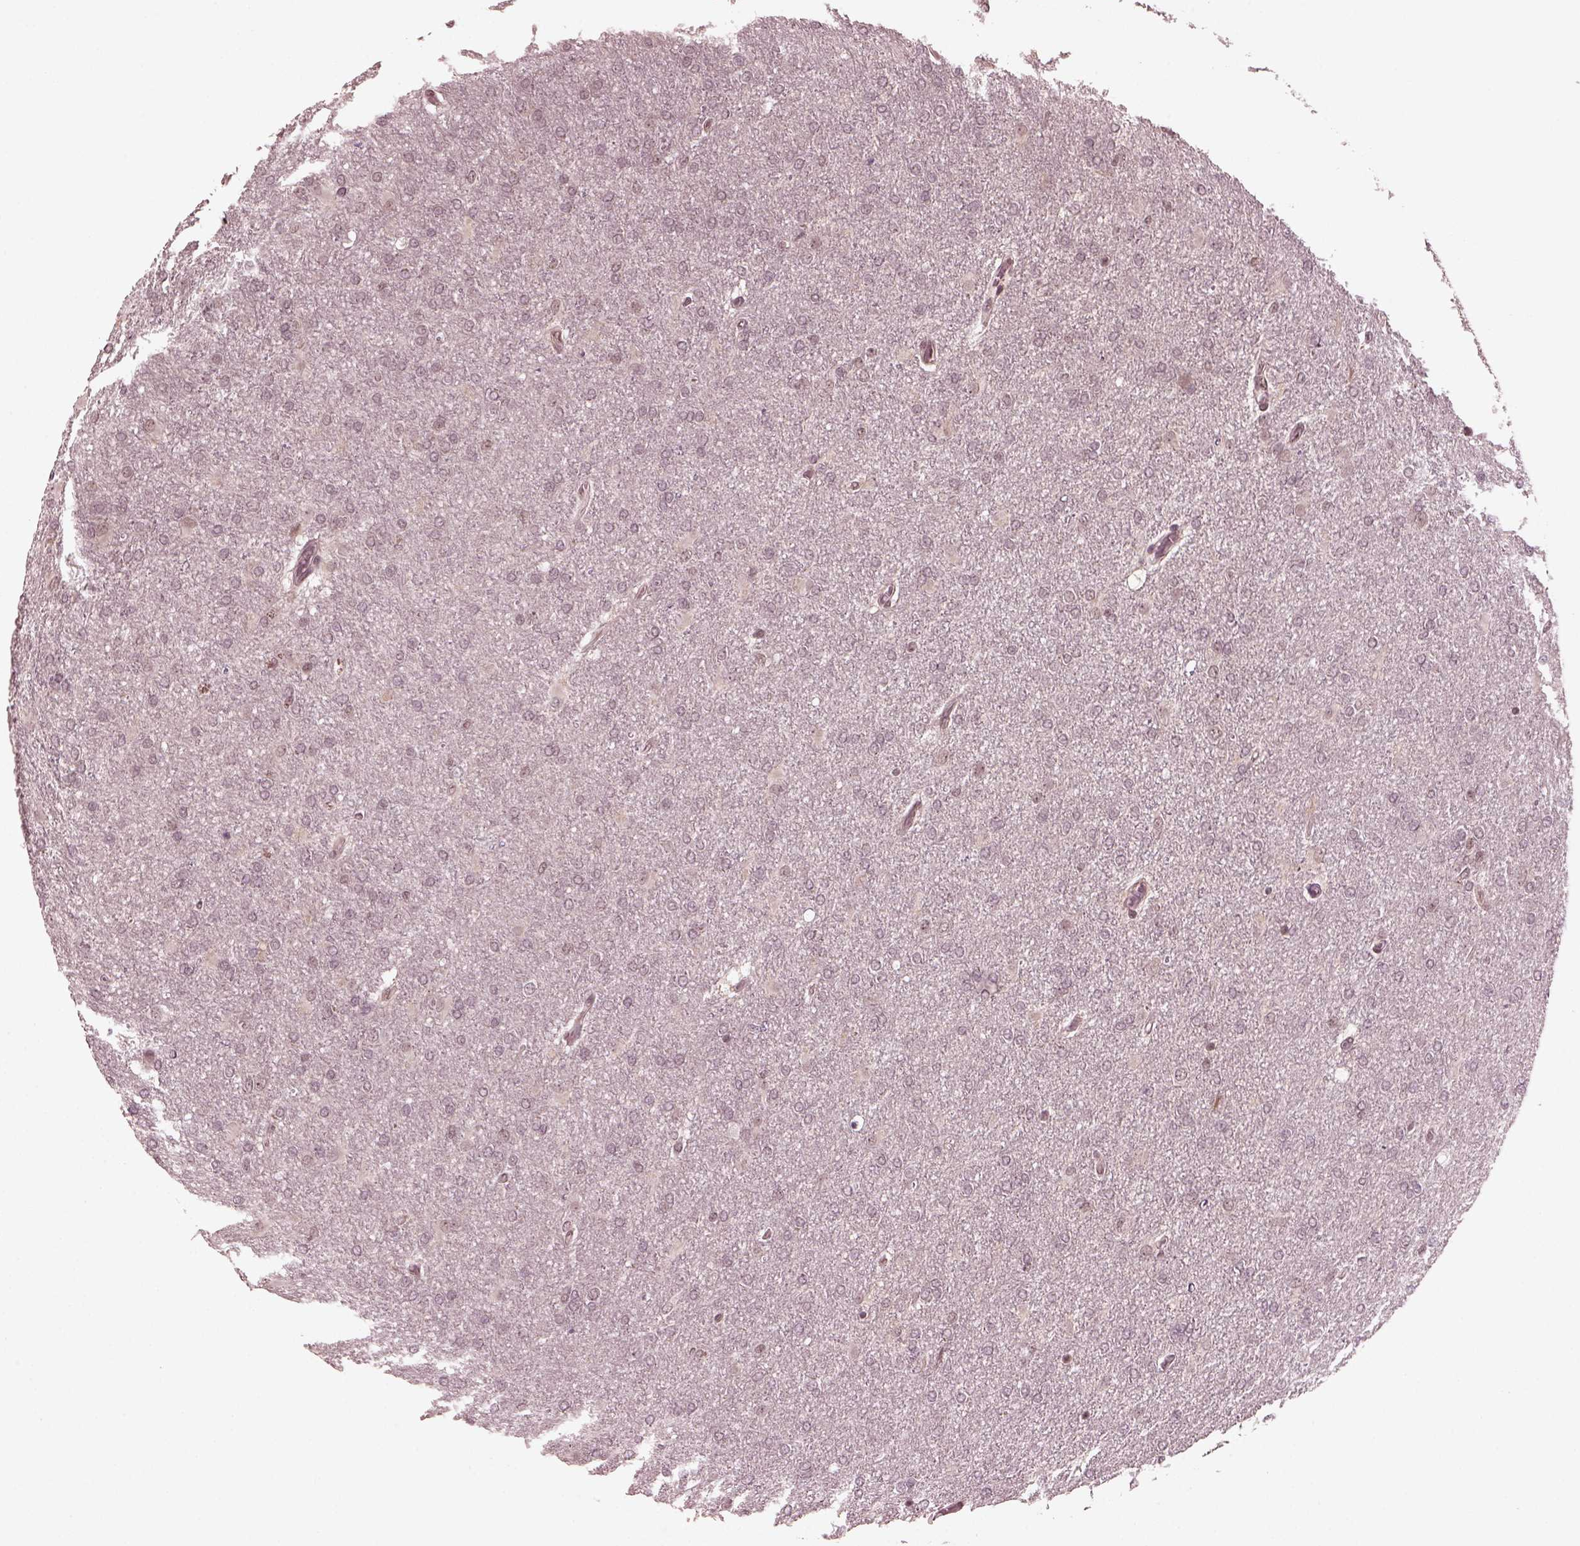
{"staining": {"intensity": "negative", "quantity": "none", "location": "none"}, "tissue": "glioma", "cell_type": "Tumor cells", "image_type": "cancer", "snomed": [{"axis": "morphology", "description": "Glioma, malignant, High grade"}, {"axis": "topography", "description": "Cerebral cortex"}], "caption": "Glioma was stained to show a protein in brown. There is no significant staining in tumor cells. (DAB immunohistochemistry, high magnification).", "gene": "TRIB3", "patient": {"sex": "male", "age": 70}}